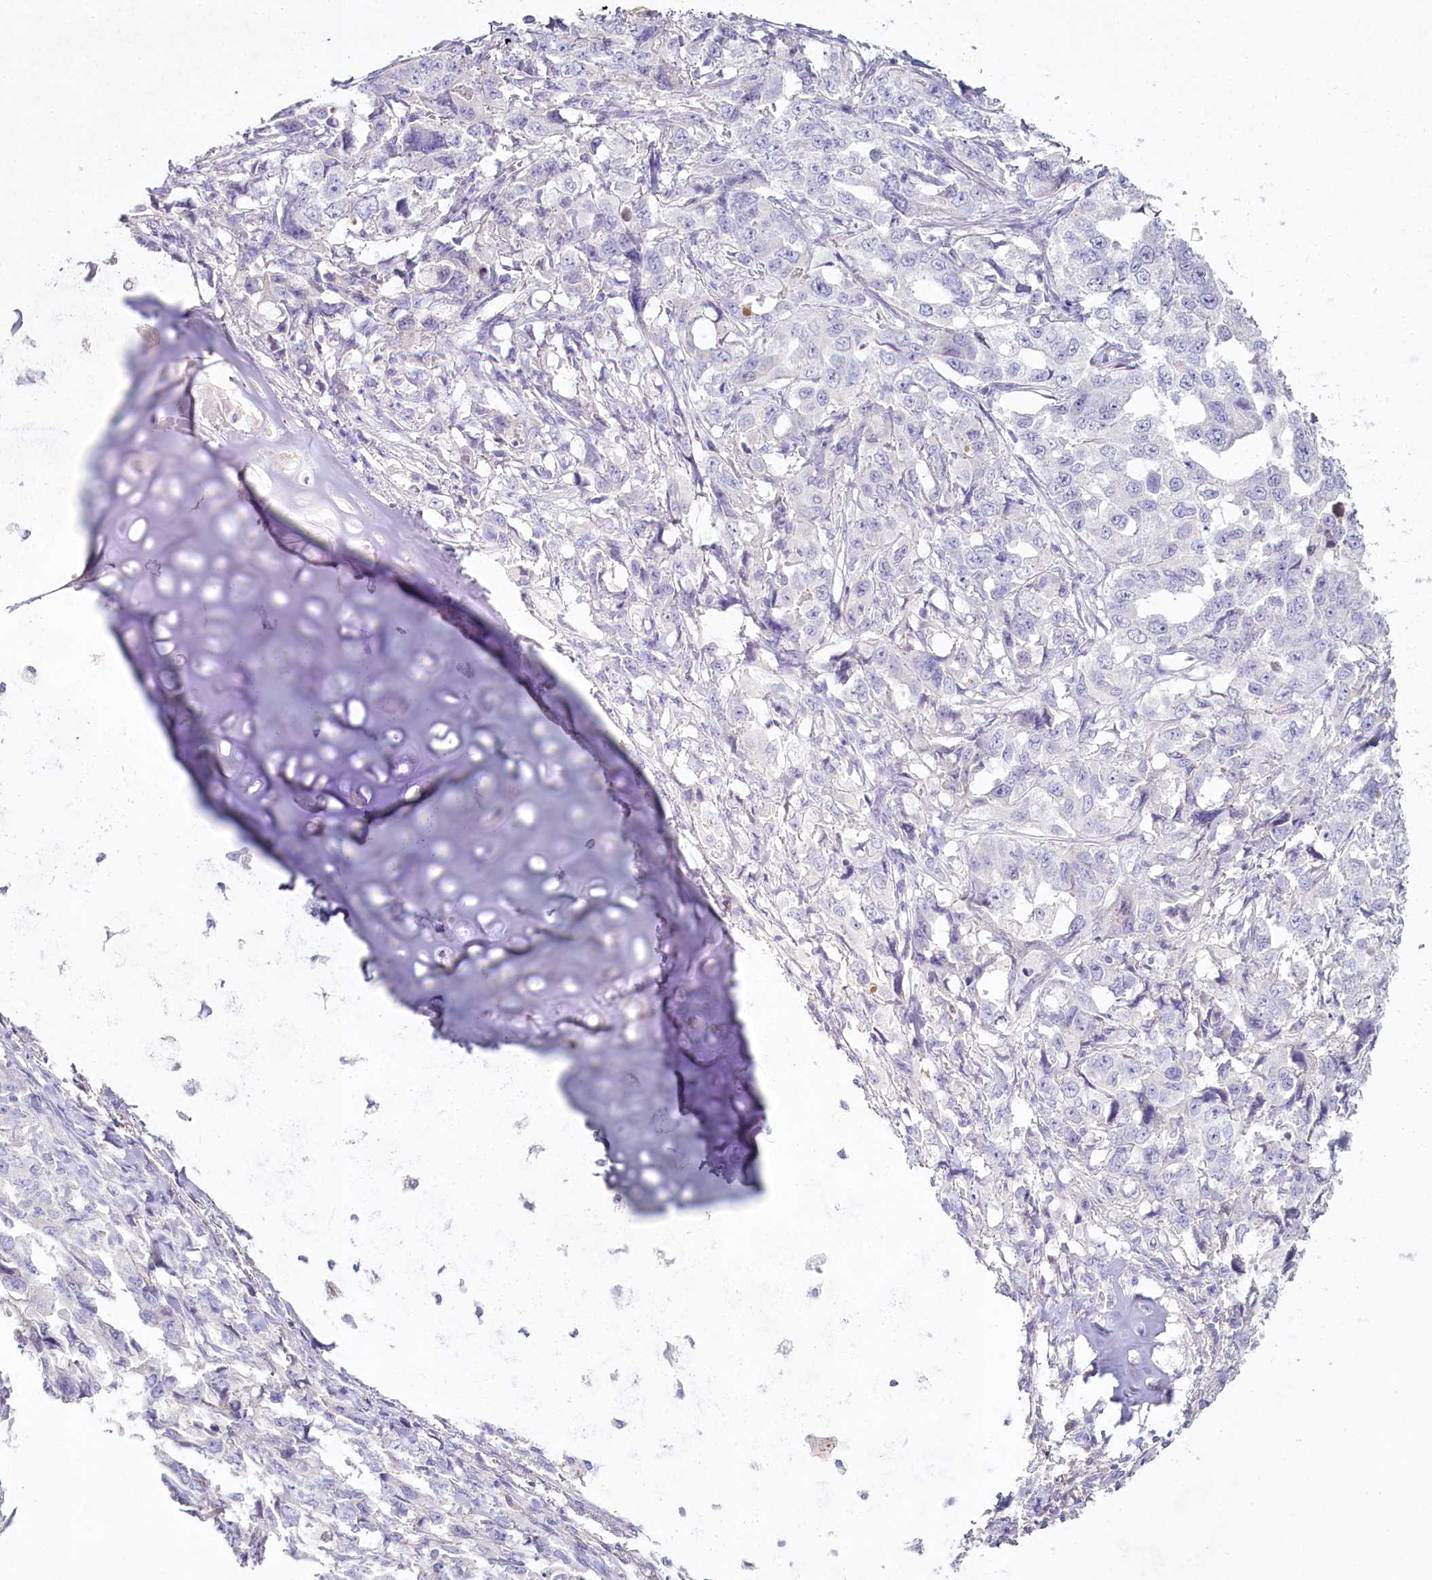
{"staining": {"intensity": "negative", "quantity": "none", "location": "none"}, "tissue": "lung cancer", "cell_type": "Tumor cells", "image_type": "cancer", "snomed": [{"axis": "morphology", "description": "Adenocarcinoma, NOS"}, {"axis": "topography", "description": "Lung"}], "caption": "A high-resolution image shows immunohistochemistry (IHC) staining of lung cancer, which exhibits no significant staining in tumor cells. (Immunohistochemistry, brightfield microscopy, high magnification).", "gene": "HPD", "patient": {"sex": "female", "age": 51}}